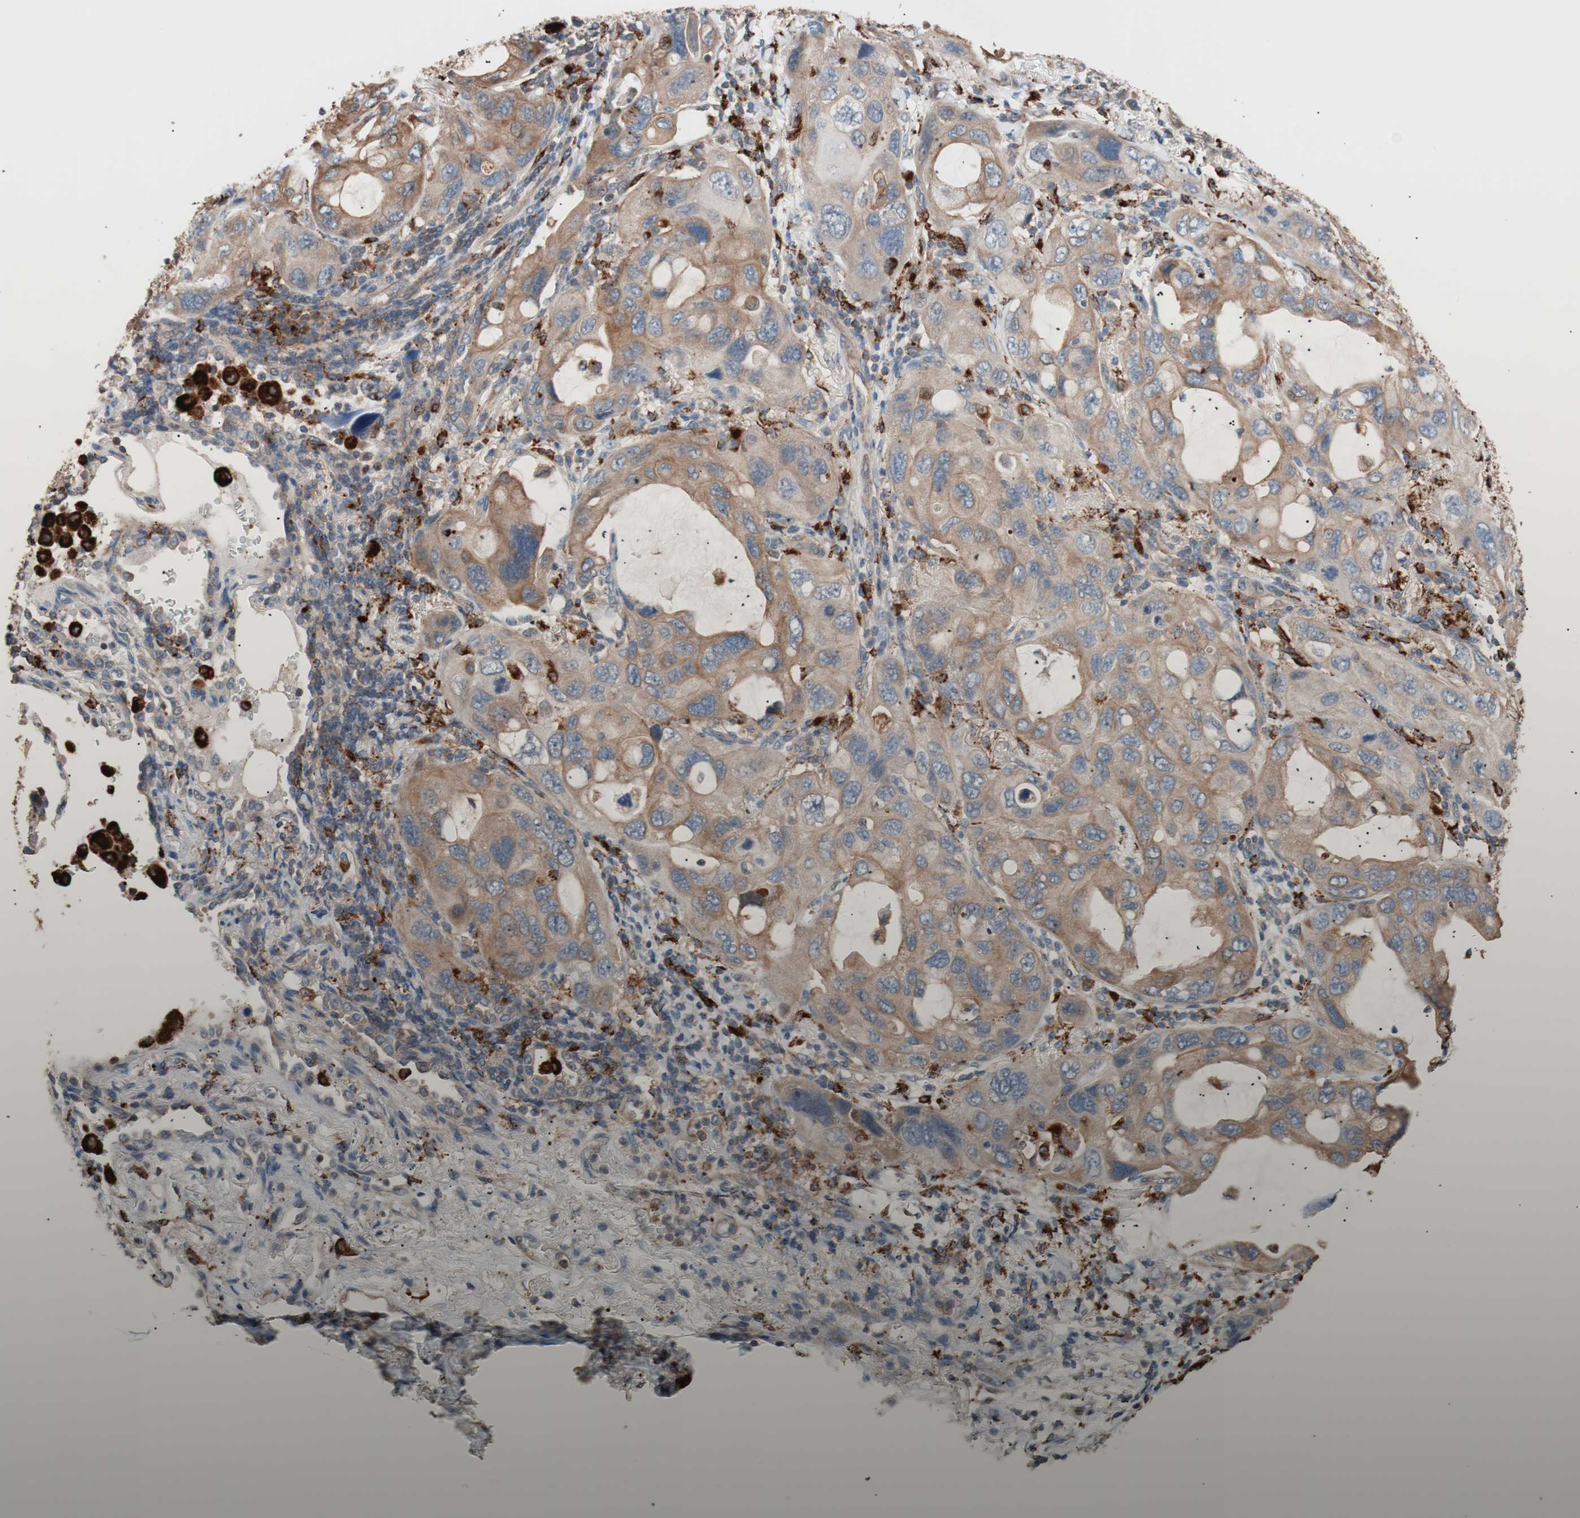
{"staining": {"intensity": "moderate", "quantity": ">75%", "location": "cytoplasmic/membranous"}, "tissue": "lung cancer", "cell_type": "Tumor cells", "image_type": "cancer", "snomed": [{"axis": "morphology", "description": "Squamous cell carcinoma, NOS"}, {"axis": "topography", "description": "Lung"}], "caption": "Protein expression analysis of lung cancer shows moderate cytoplasmic/membranous staining in approximately >75% of tumor cells.", "gene": "CCT3", "patient": {"sex": "female", "age": 73}}